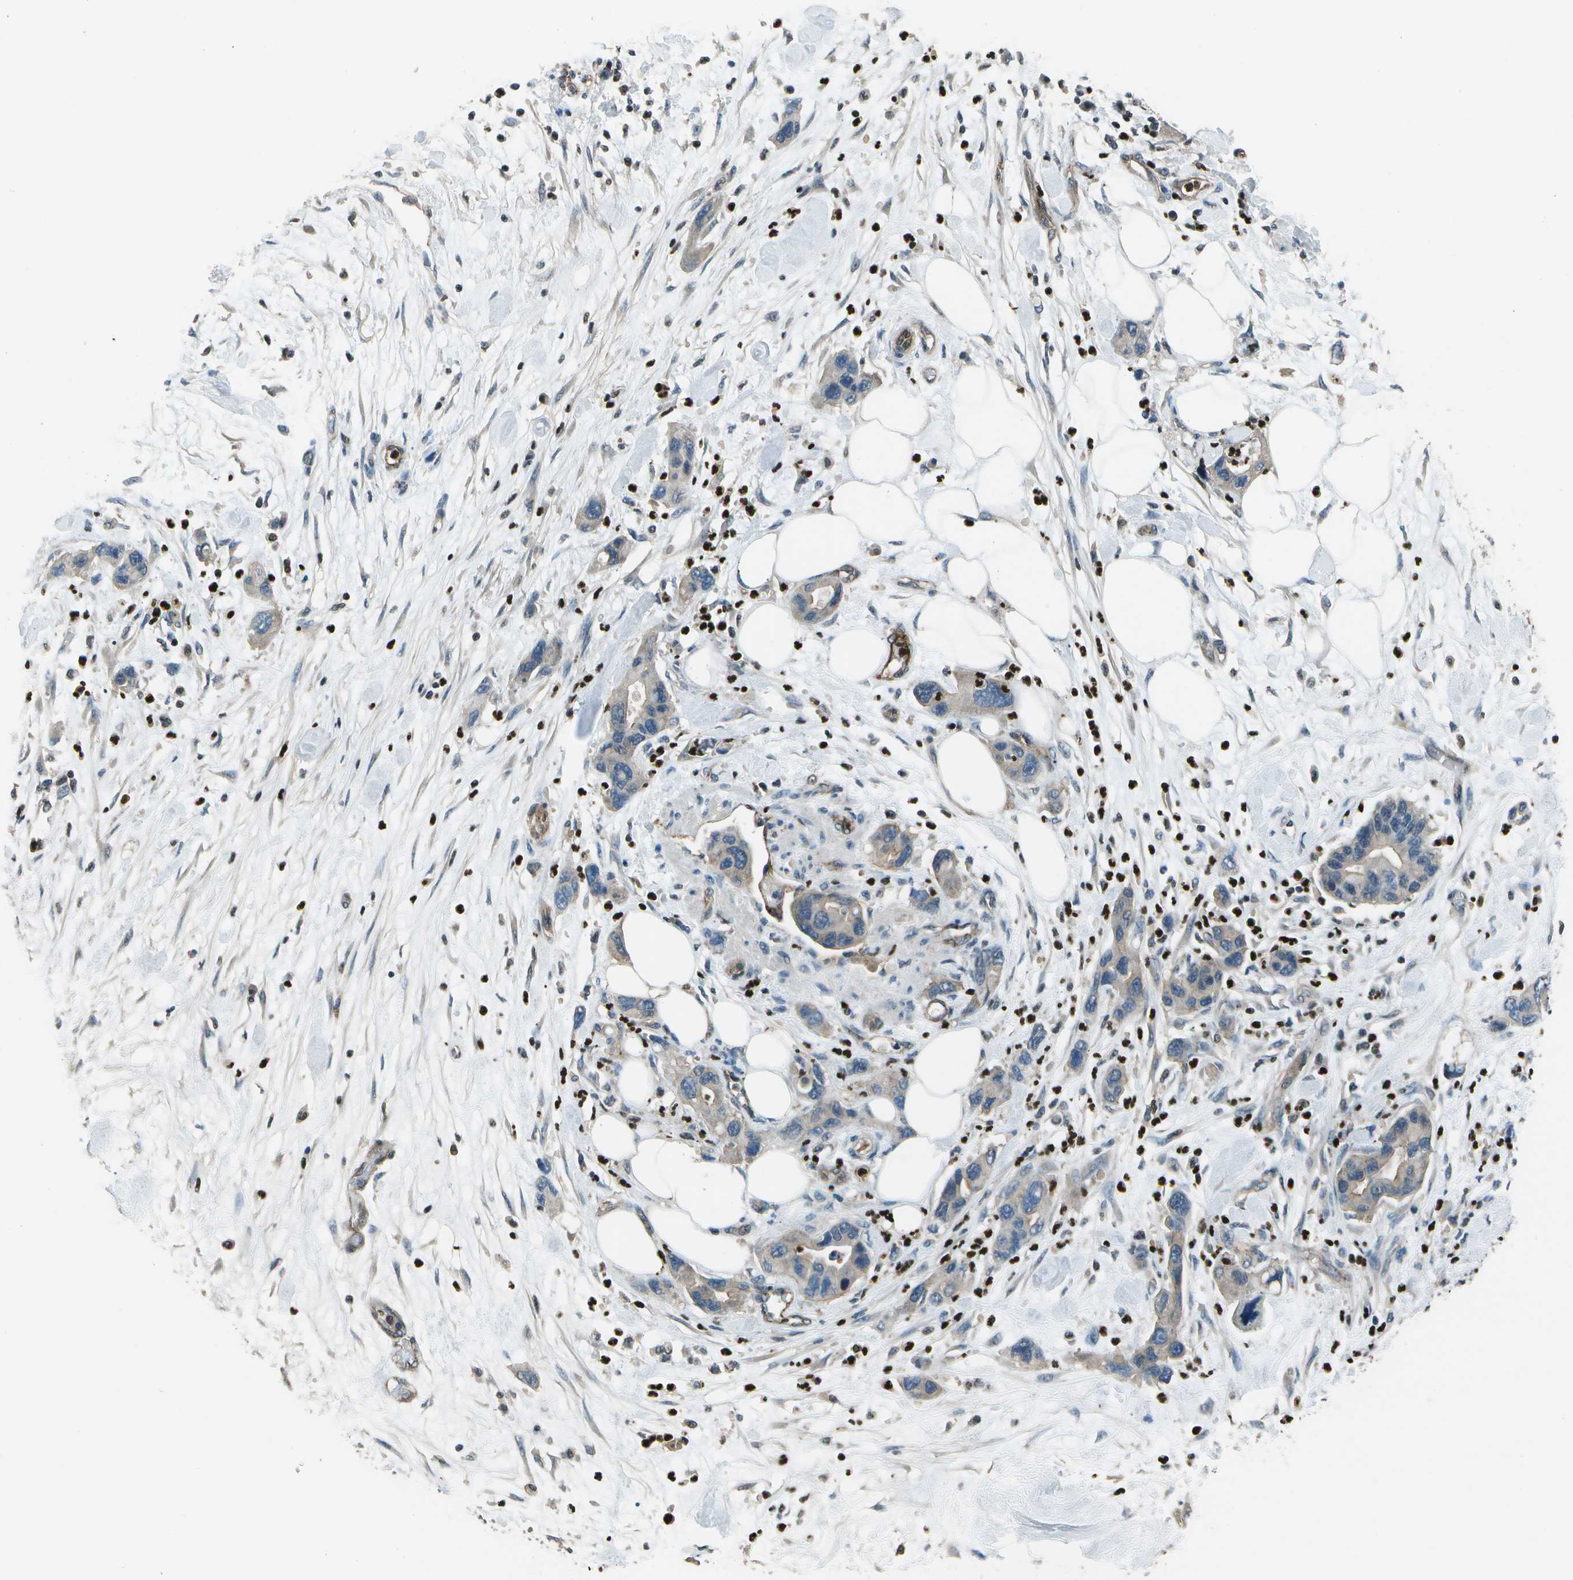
{"staining": {"intensity": "negative", "quantity": "none", "location": "none"}, "tissue": "pancreatic cancer", "cell_type": "Tumor cells", "image_type": "cancer", "snomed": [{"axis": "morphology", "description": "Normal tissue, NOS"}, {"axis": "morphology", "description": "Adenocarcinoma, NOS"}, {"axis": "topography", "description": "Pancreas"}], "caption": "There is no significant positivity in tumor cells of adenocarcinoma (pancreatic). (Immunohistochemistry, brightfield microscopy, high magnification).", "gene": "PDLIM1", "patient": {"sex": "female", "age": 71}}